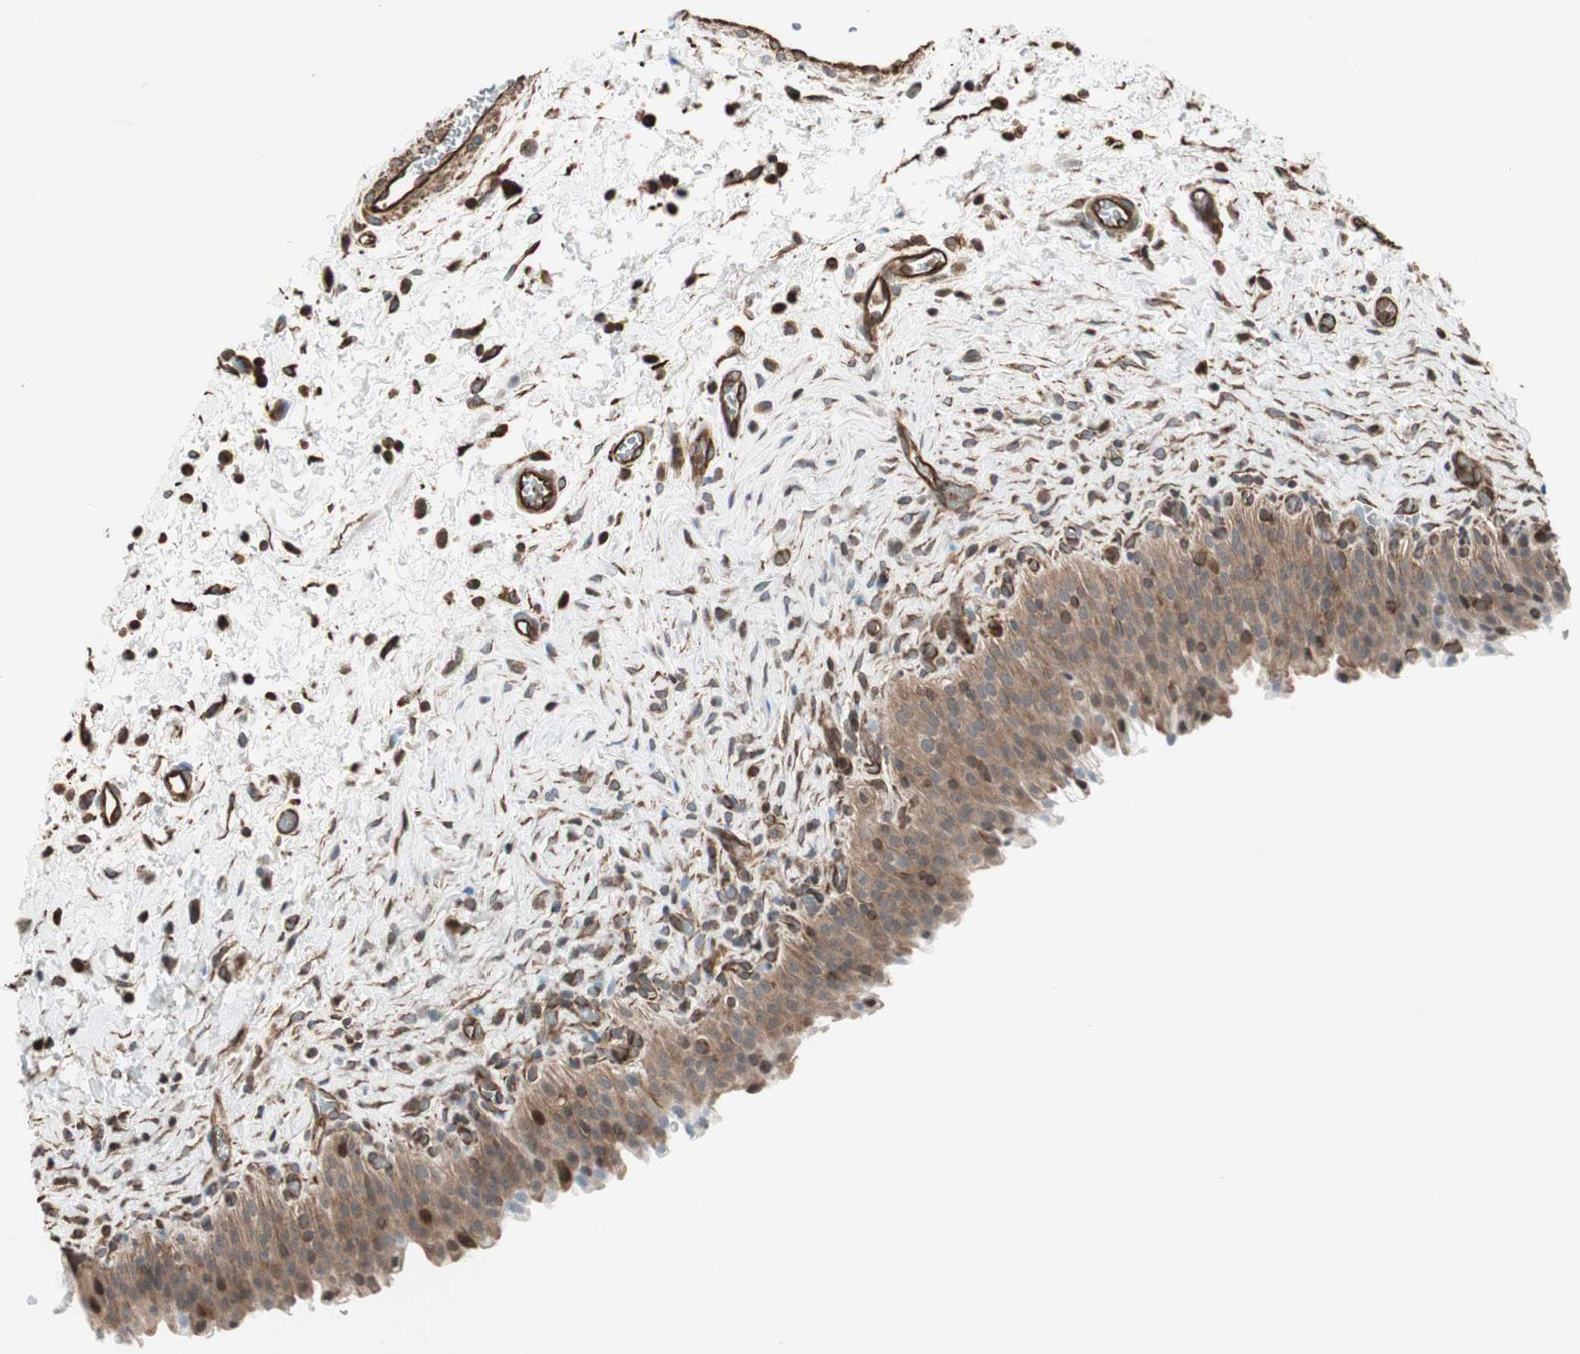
{"staining": {"intensity": "moderate", "quantity": ">75%", "location": "cytoplasmic/membranous"}, "tissue": "urinary bladder", "cell_type": "Urothelial cells", "image_type": "normal", "snomed": [{"axis": "morphology", "description": "Normal tissue, NOS"}, {"axis": "topography", "description": "Urinary bladder"}], "caption": "Brown immunohistochemical staining in benign human urinary bladder reveals moderate cytoplasmic/membranous positivity in approximately >75% of urothelial cells.", "gene": "MAD2L2", "patient": {"sex": "male", "age": 51}}